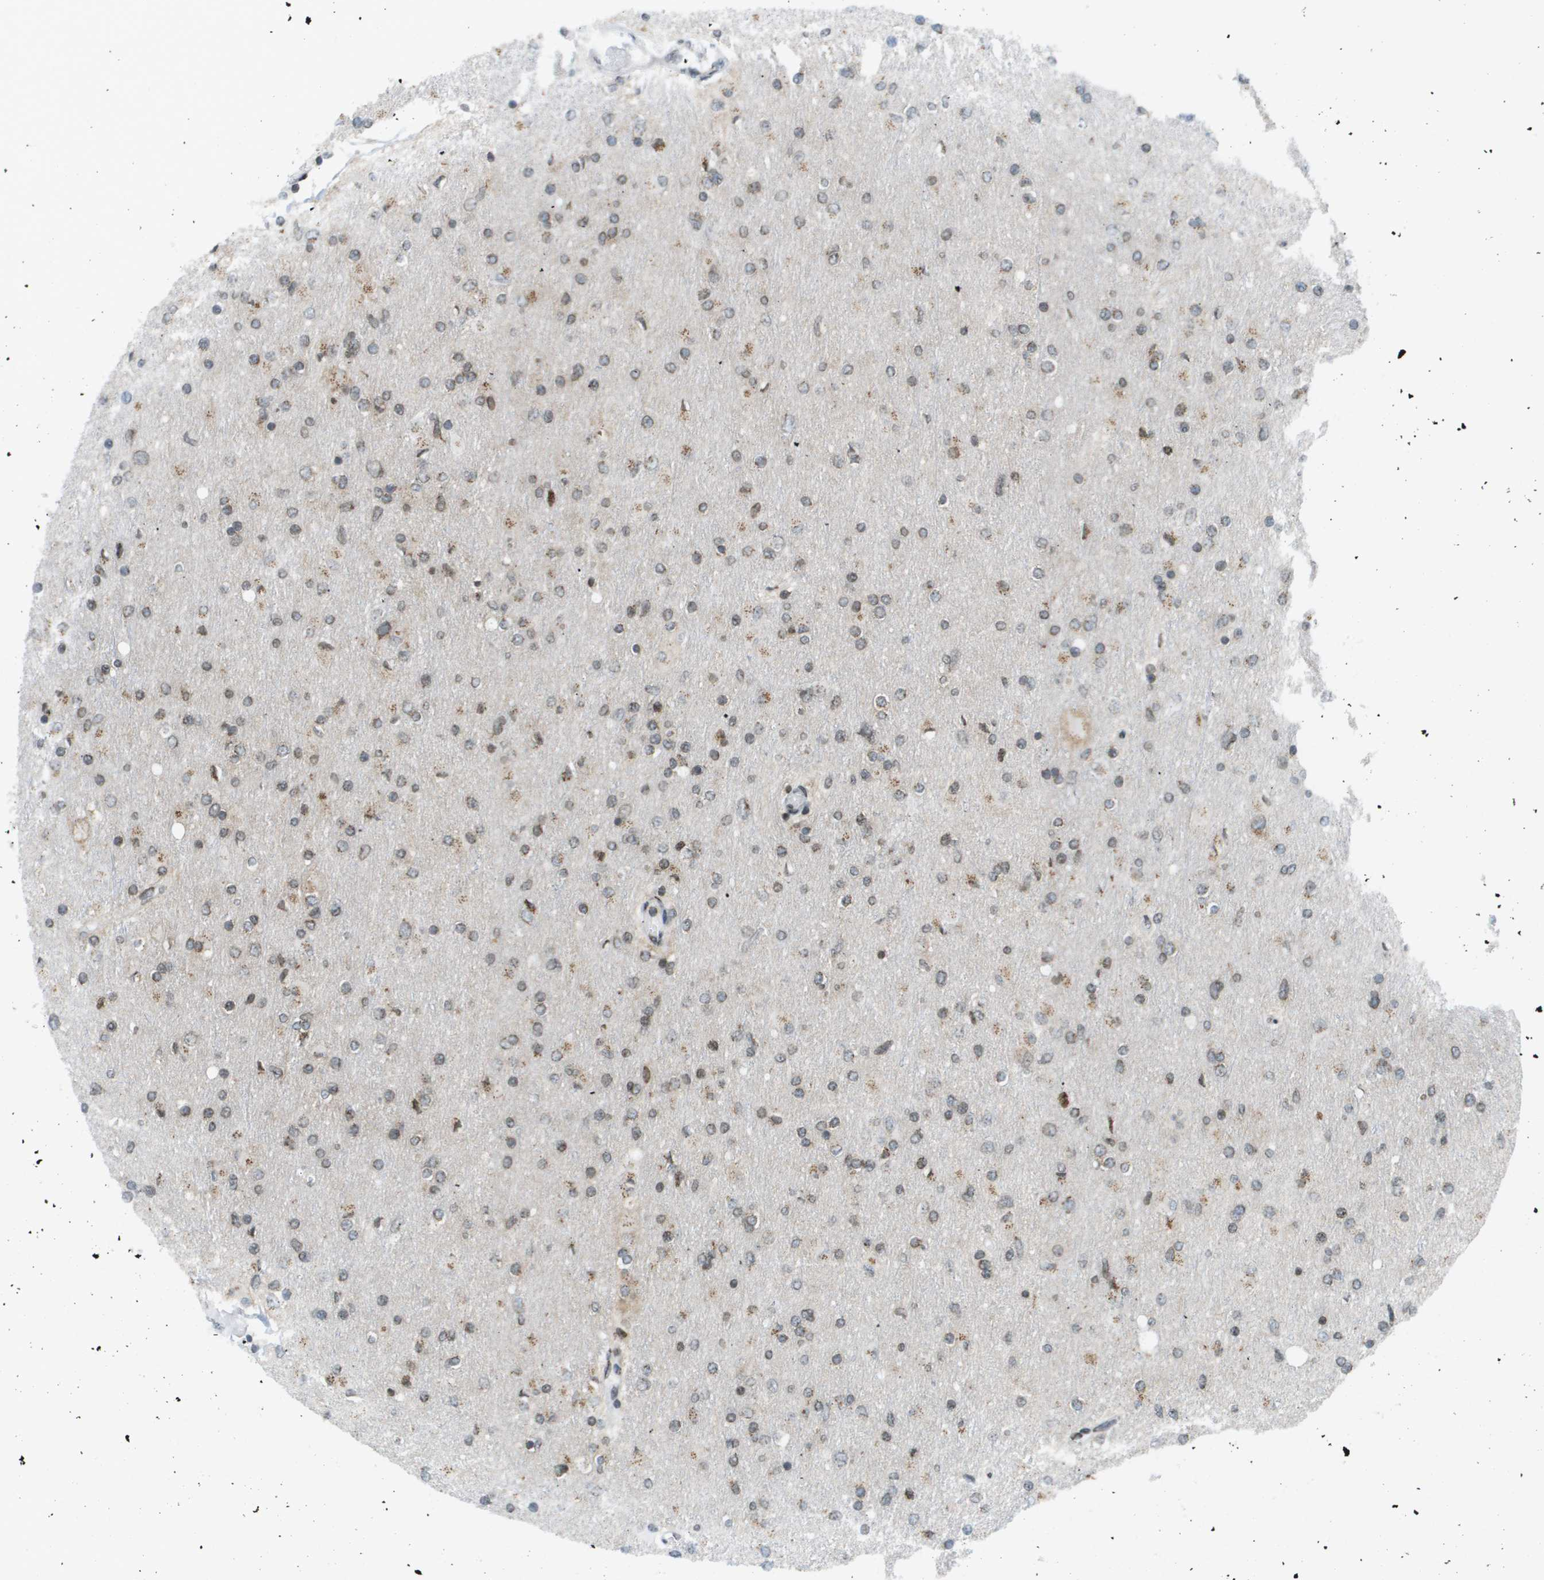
{"staining": {"intensity": "moderate", "quantity": "25%-75%", "location": "cytoplasmic/membranous,nuclear"}, "tissue": "glioma", "cell_type": "Tumor cells", "image_type": "cancer", "snomed": [{"axis": "morphology", "description": "Glioma, malignant, High grade"}, {"axis": "topography", "description": "Cerebral cortex"}], "caption": "IHC photomicrograph of neoplastic tissue: glioma stained using immunohistochemistry displays medium levels of moderate protein expression localized specifically in the cytoplasmic/membranous and nuclear of tumor cells, appearing as a cytoplasmic/membranous and nuclear brown color.", "gene": "EVC", "patient": {"sex": "female", "age": 36}}